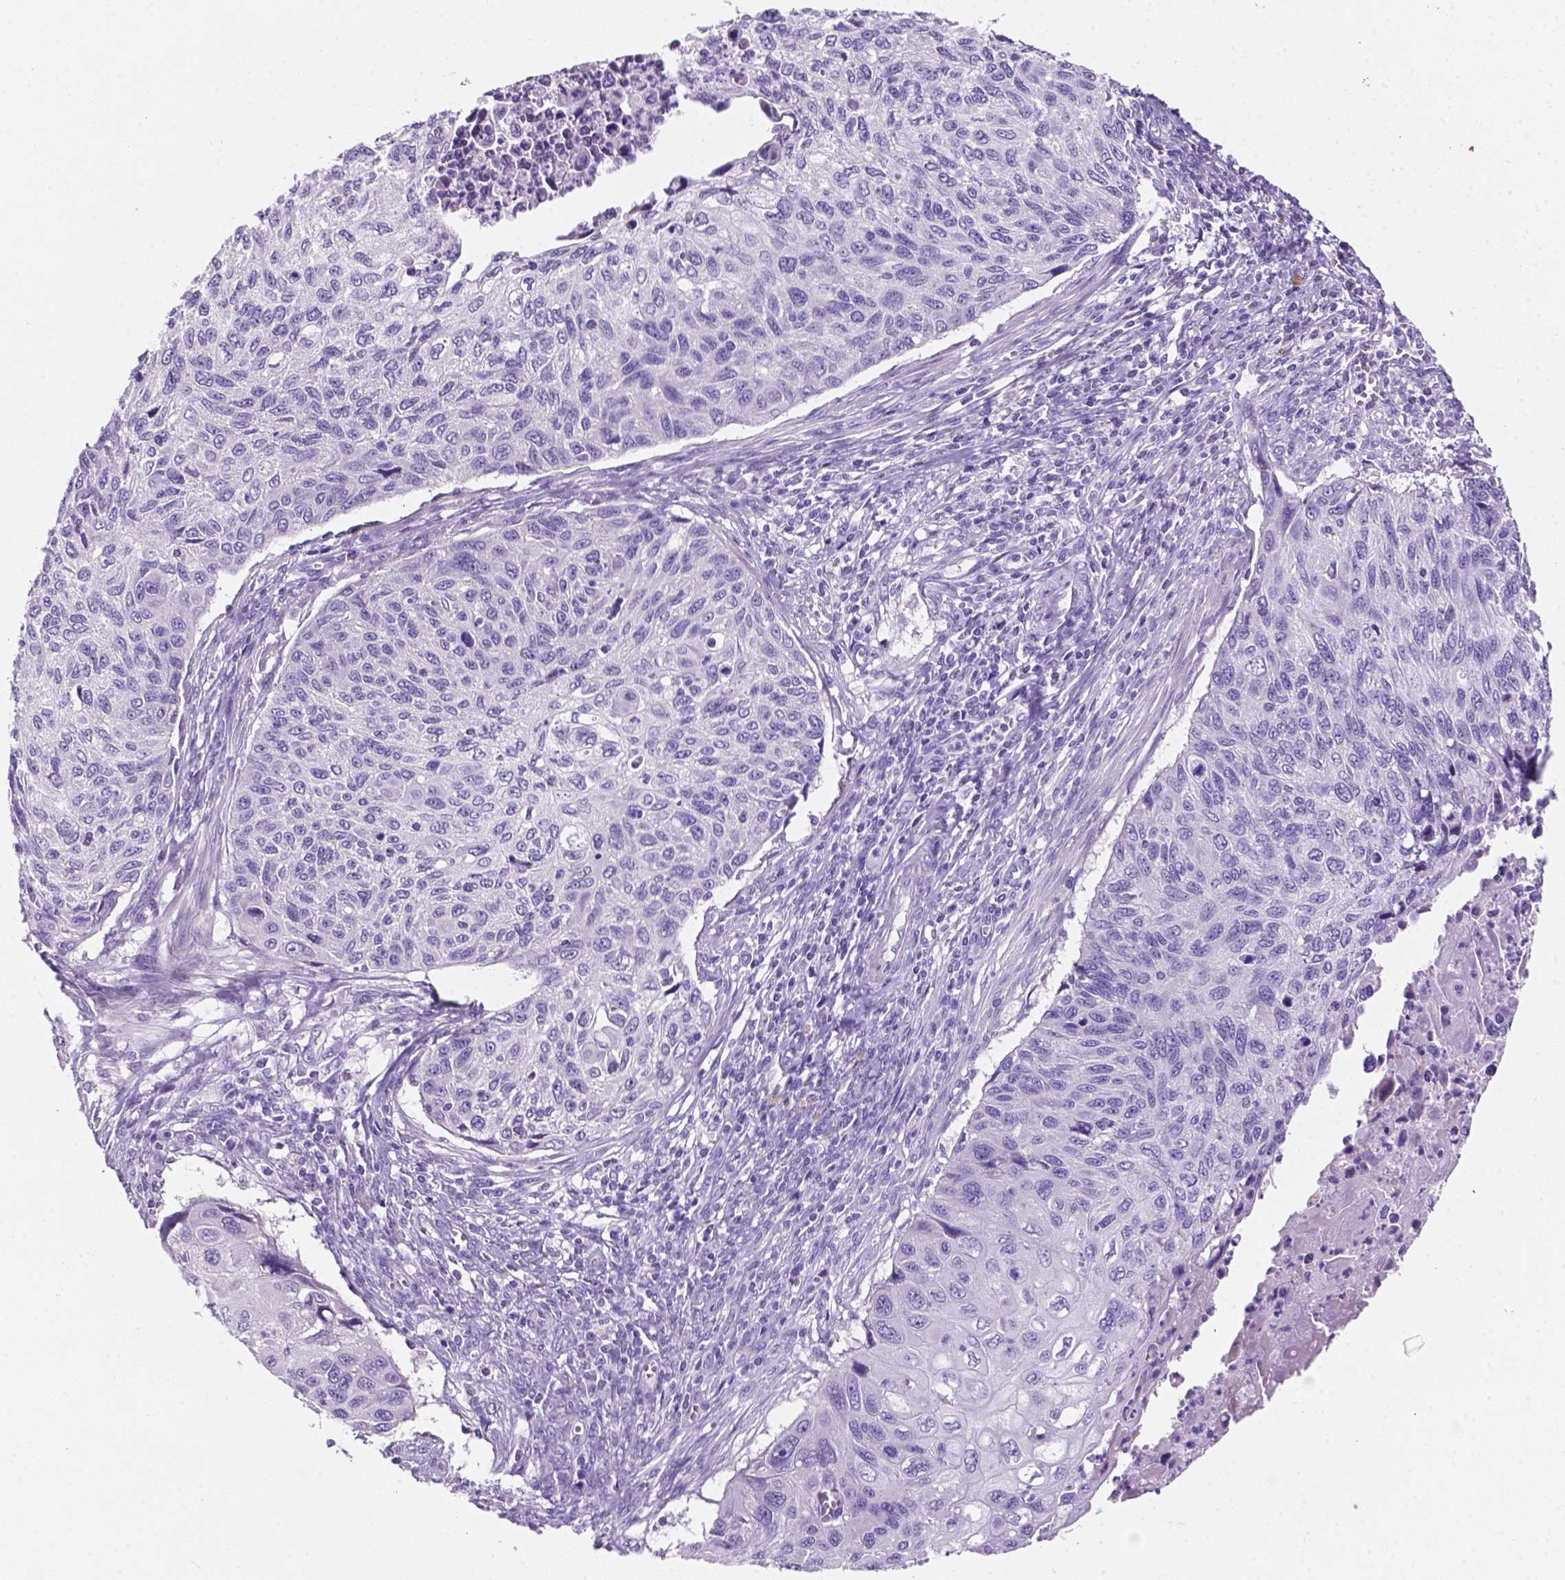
{"staining": {"intensity": "negative", "quantity": "none", "location": "none"}, "tissue": "cervical cancer", "cell_type": "Tumor cells", "image_type": "cancer", "snomed": [{"axis": "morphology", "description": "Squamous cell carcinoma, NOS"}, {"axis": "topography", "description": "Cervix"}], "caption": "Immunohistochemical staining of human squamous cell carcinoma (cervical) shows no significant staining in tumor cells.", "gene": "EBLN2", "patient": {"sex": "female", "age": 70}}